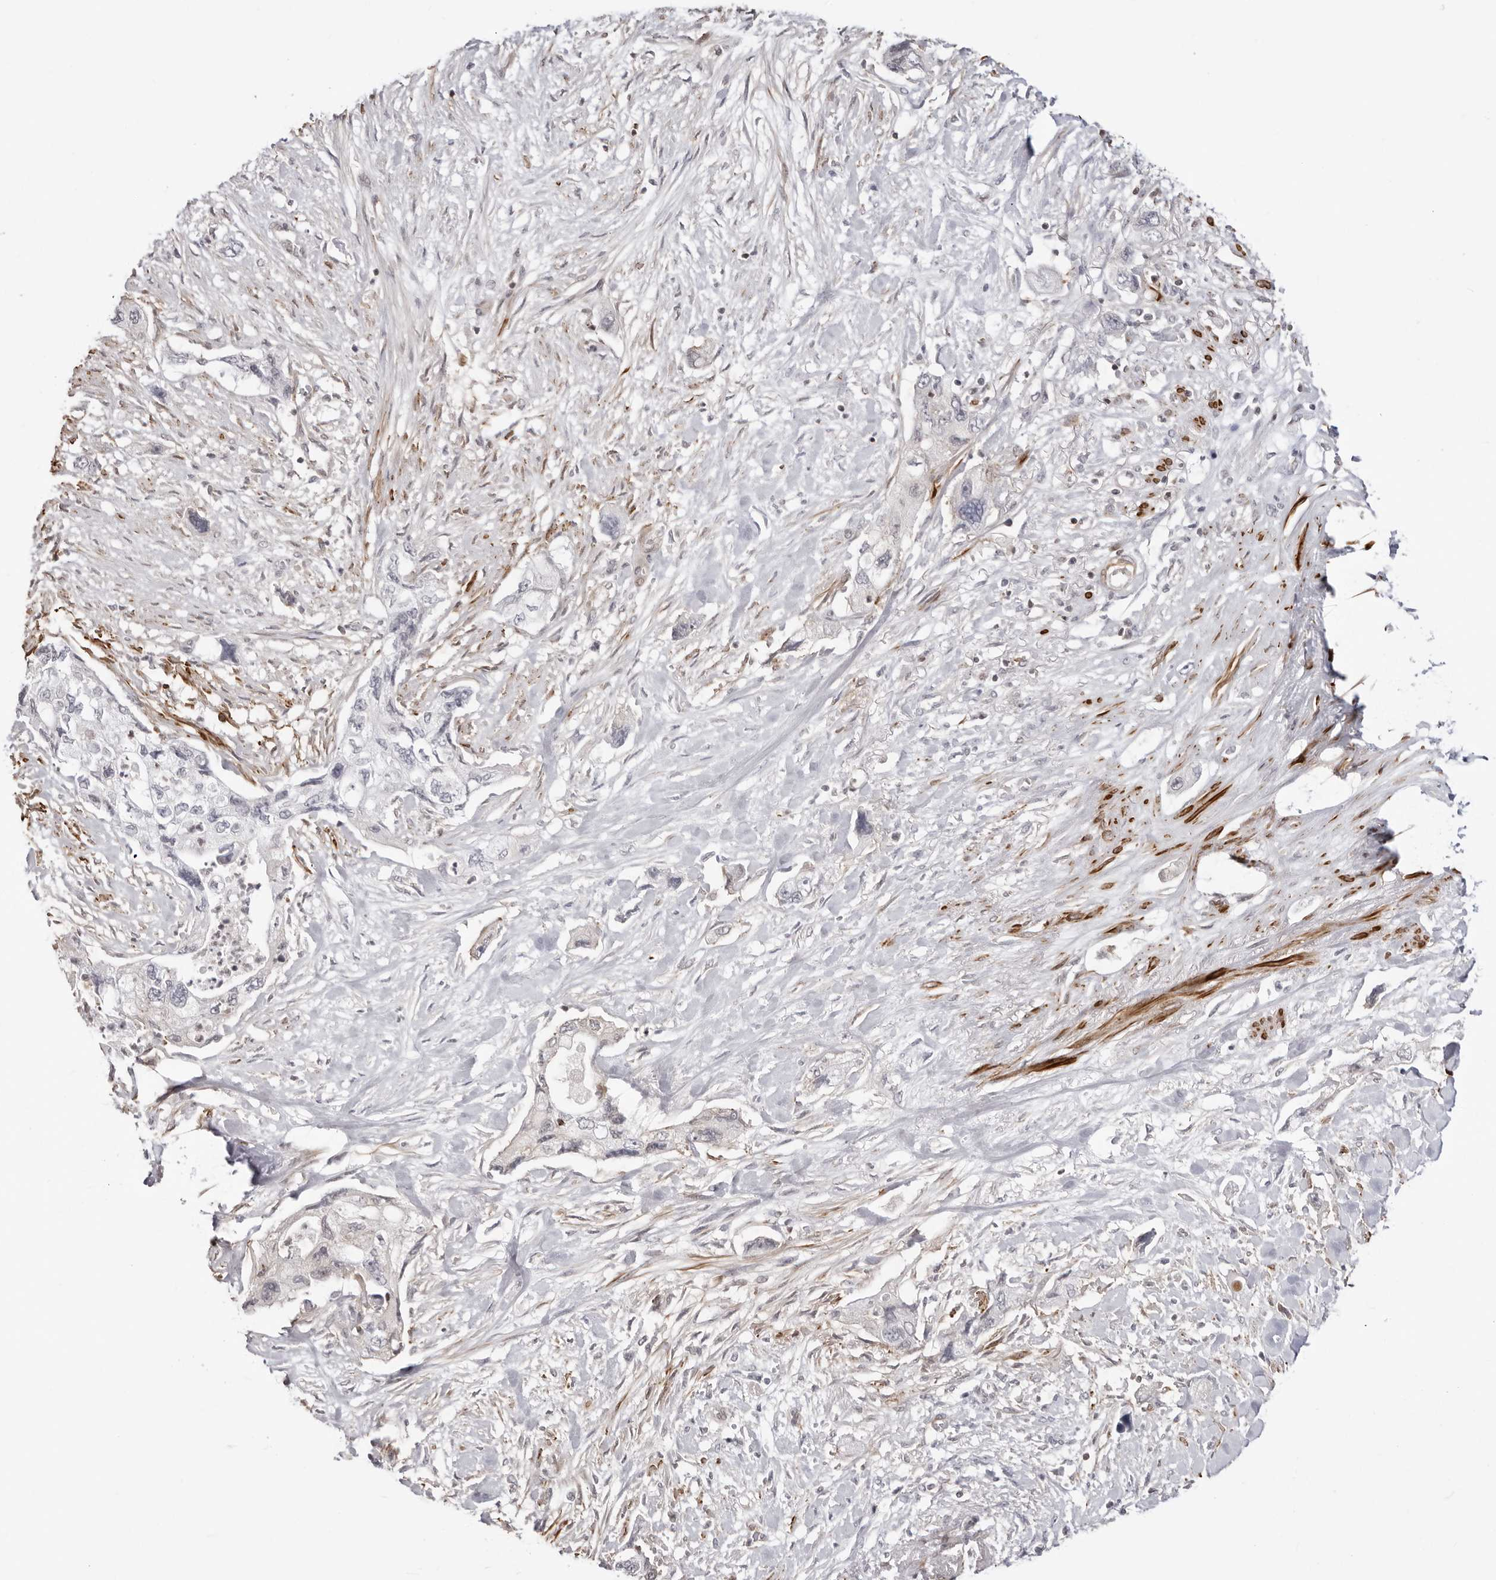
{"staining": {"intensity": "negative", "quantity": "none", "location": "none"}, "tissue": "pancreatic cancer", "cell_type": "Tumor cells", "image_type": "cancer", "snomed": [{"axis": "morphology", "description": "Adenocarcinoma, NOS"}, {"axis": "topography", "description": "Pancreas"}], "caption": "The IHC micrograph has no significant staining in tumor cells of pancreatic adenocarcinoma tissue.", "gene": "UNK", "patient": {"sex": "female", "age": 73}}